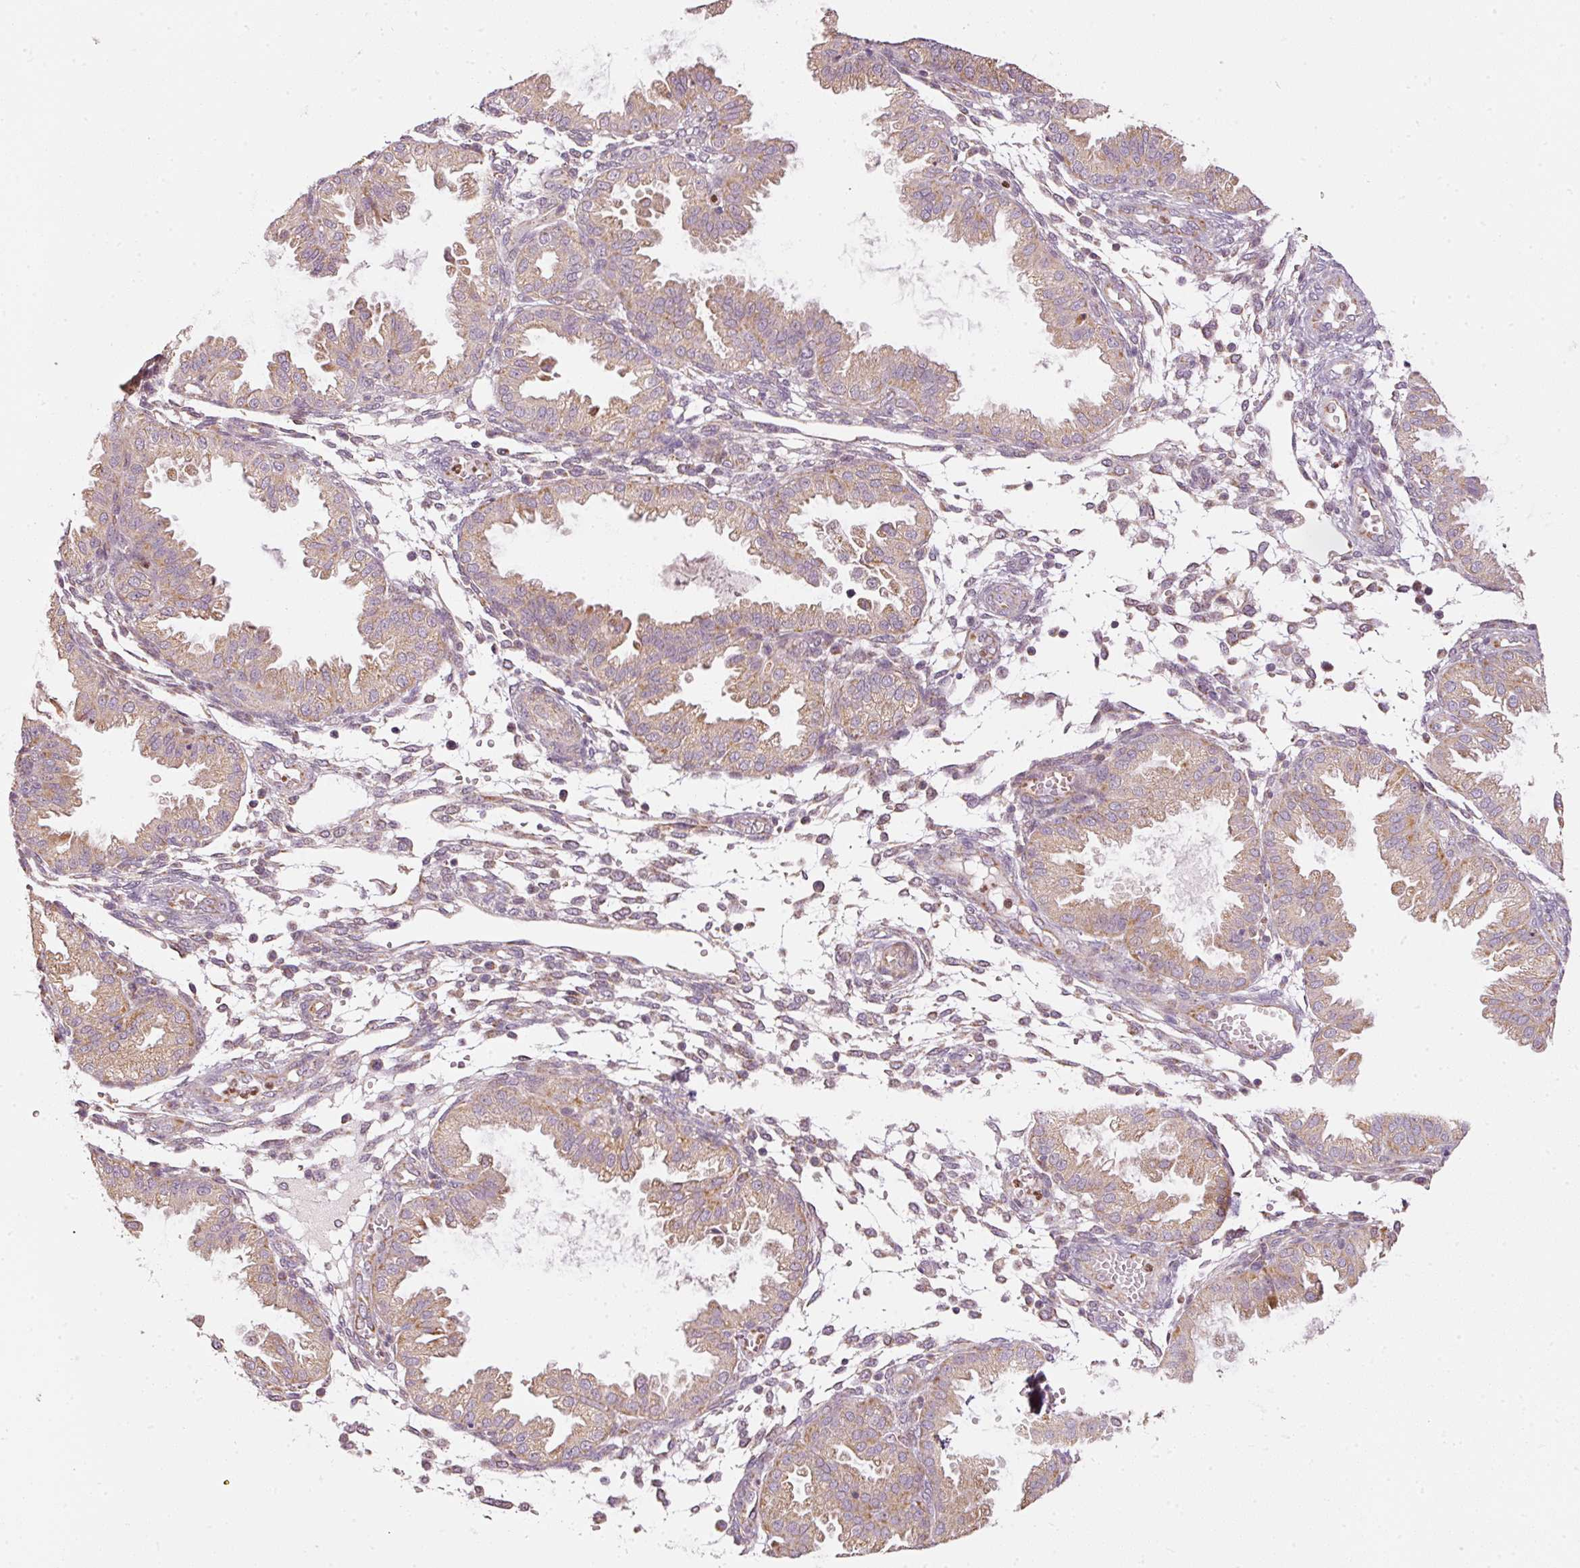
{"staining": {"intensity": "weak", "quantity": "25%-75%", "location": "cytoplasmic/membranous"}, "tissue": "endometrium", "cell_type": "Cells in endometrial stroma", "image_type": "normal", "snomed": [{"axis": "morphology", "description": "Normal tissue, NOS"}, {"axis": "topography", "description": "Endometrium"}], "caption": "This photomicrograph reveals immunohistochemistry staining of normal endometrium, with low weak cytoplasmic/membranous positivity in about 25%-75% of cells in endometrial stroma.", "gene": "MTHFD1L", "patient": {"sex": "female", "age": 33}}